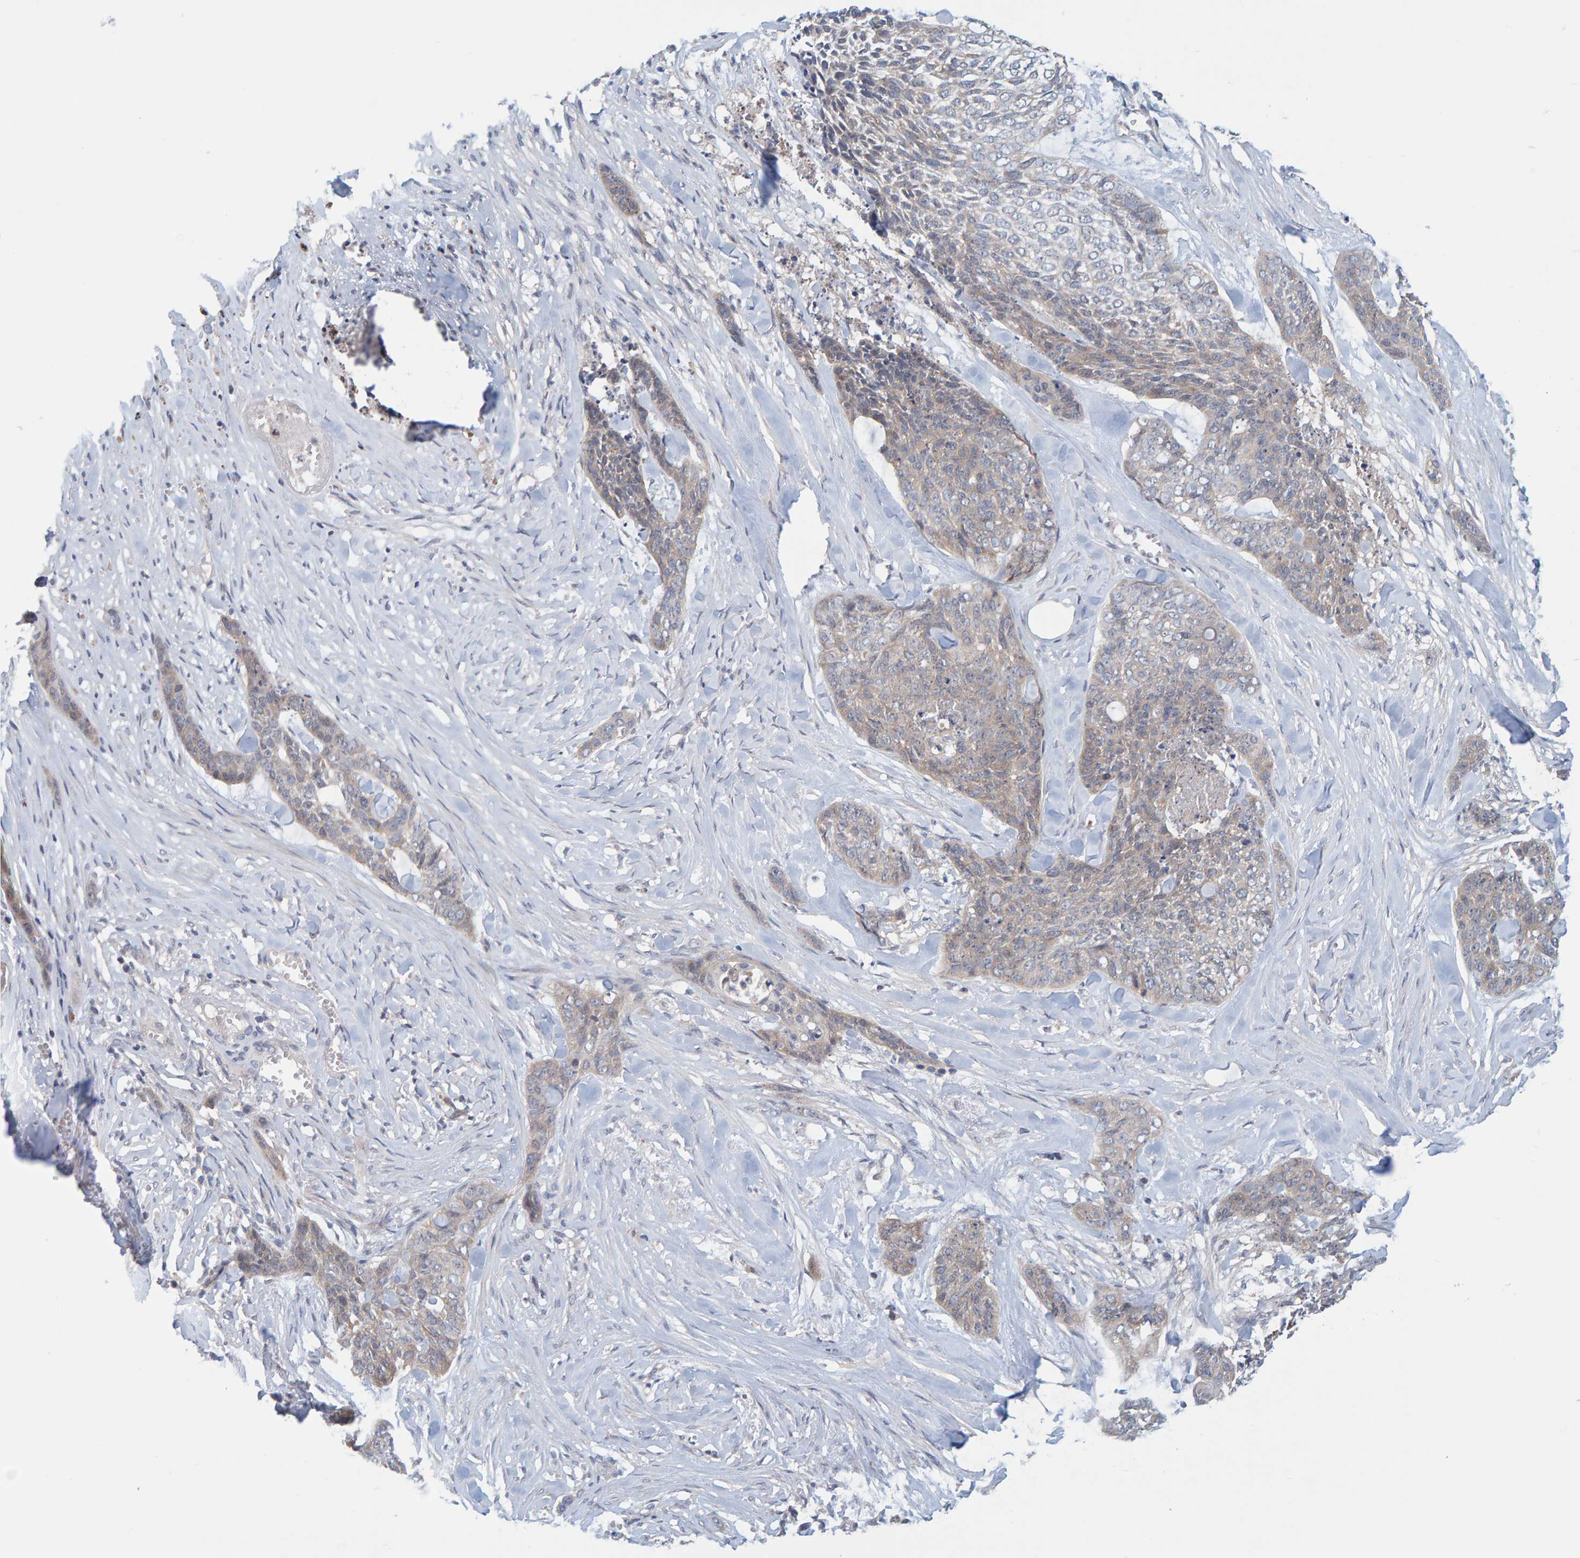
{"staining": {"intensity": "weak", "quantity": "<25%", "location": "cytoplasmic/membranous"}, "tissue": "skin cancer", "cell_type": "Tumor cells", "image_type": "cancer", "snomed": [{"axis": "morphology", "description": "Basal cell carcinoma"}, {"axis": "topography", "description": "Skin"}], "caption": "The immunohistochemistry image has no significant expression in tumor cells of skin basal cell carcinoma tissue.", "gene": "TATDN1", "patient": {"sex": "female", "age": 64}}